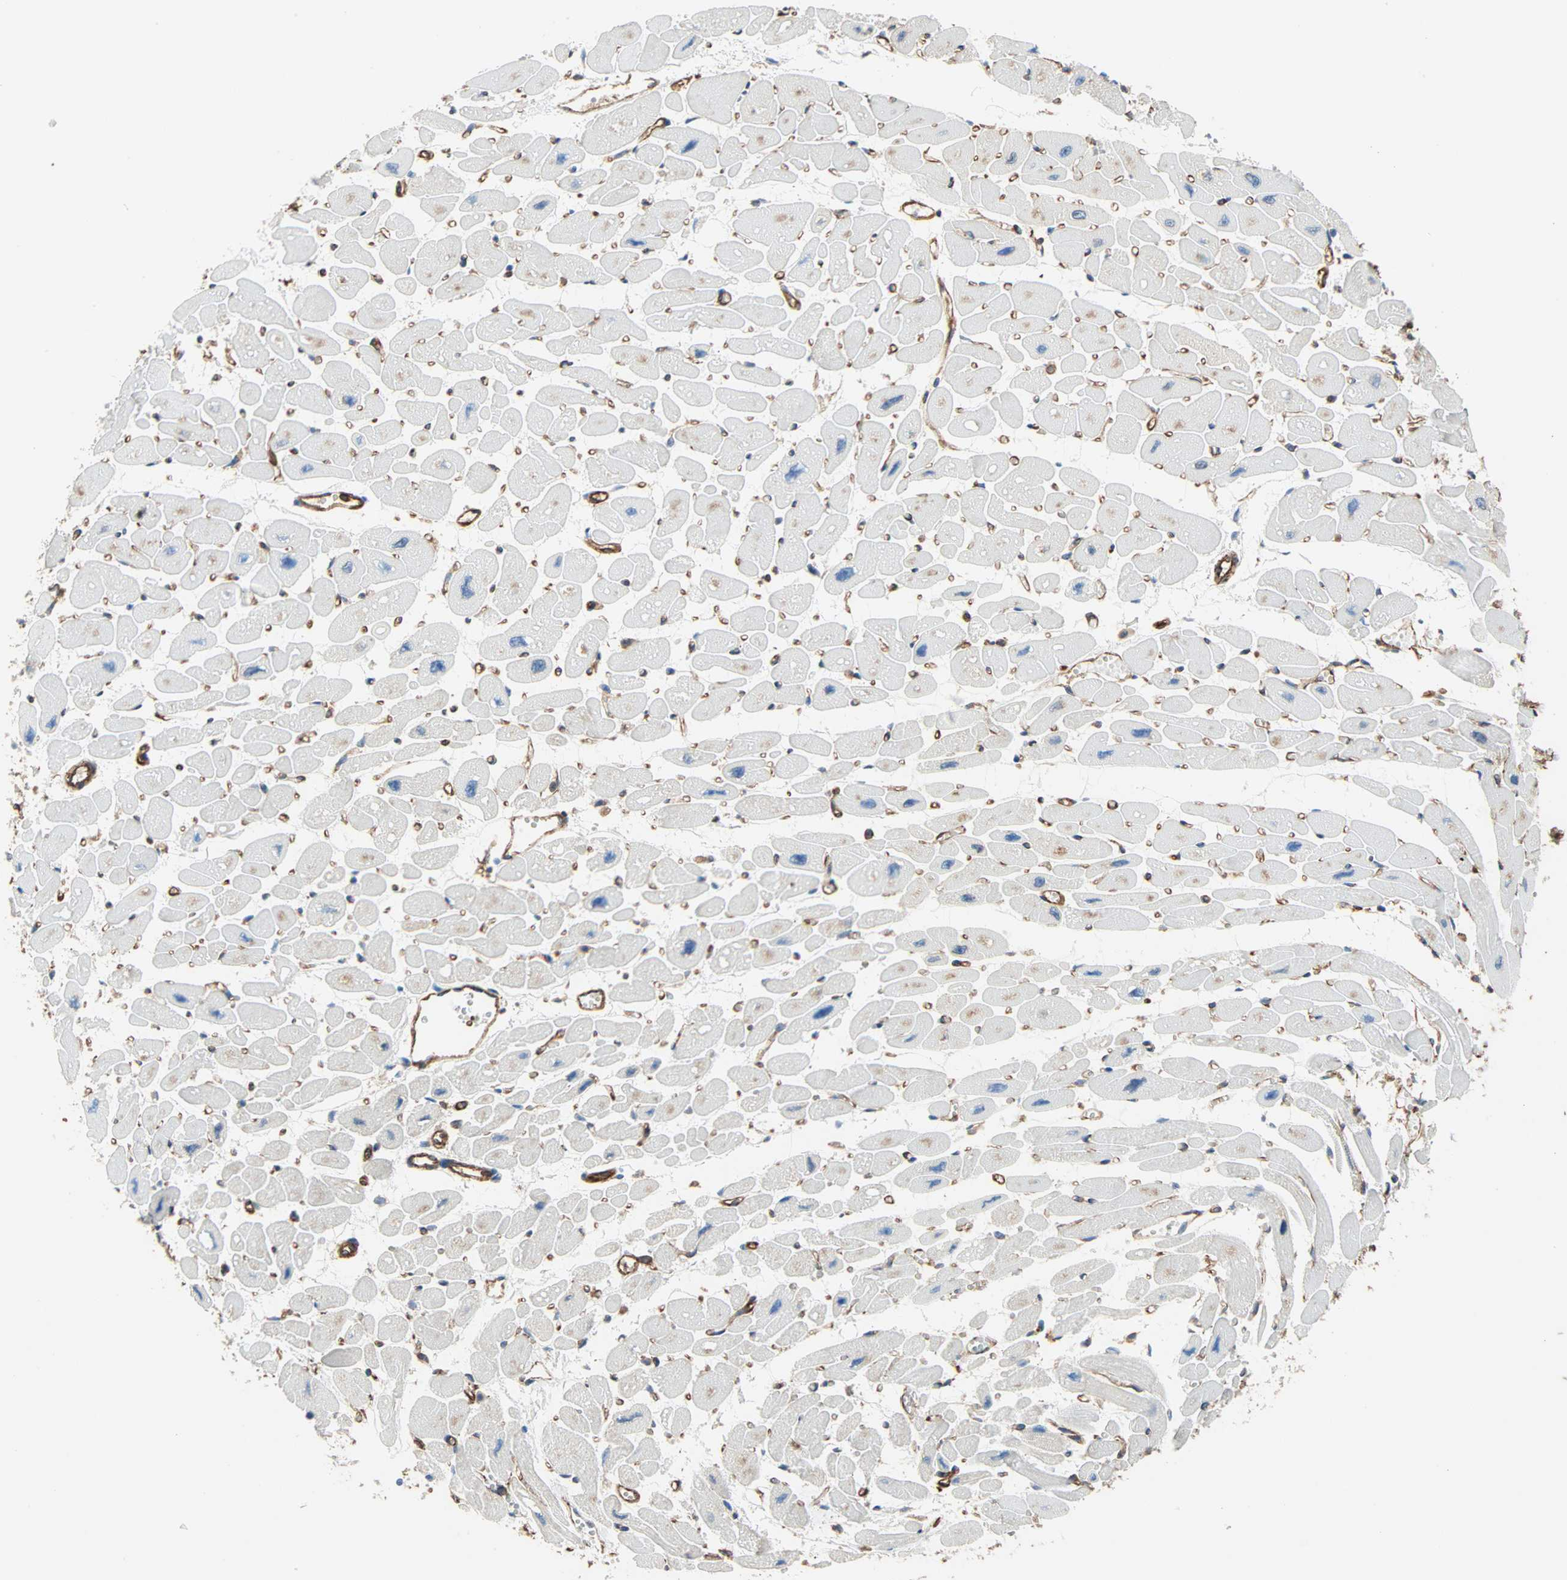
{"staining": {"intensity": "negative", "quantity": "none", "location": "none"}, "tissue": "heart muscle", "cell_type": "Cardiomyocytes", "image_type": "normal", "snomed": [{"axis": "morphology", "description": "Normal tissue, NOS"}, {"axis": "topography", "description": "Heart"}], "caption": "Image shows no protein staining in cardiomyocytes of unremarkable heart muscle. (DAB (3,3'-diaminobenzidine) immunohistochemistry (IHC), high magnification).", "gene": "GALNT10", "patient": {"sex": "female", "age": 54}}